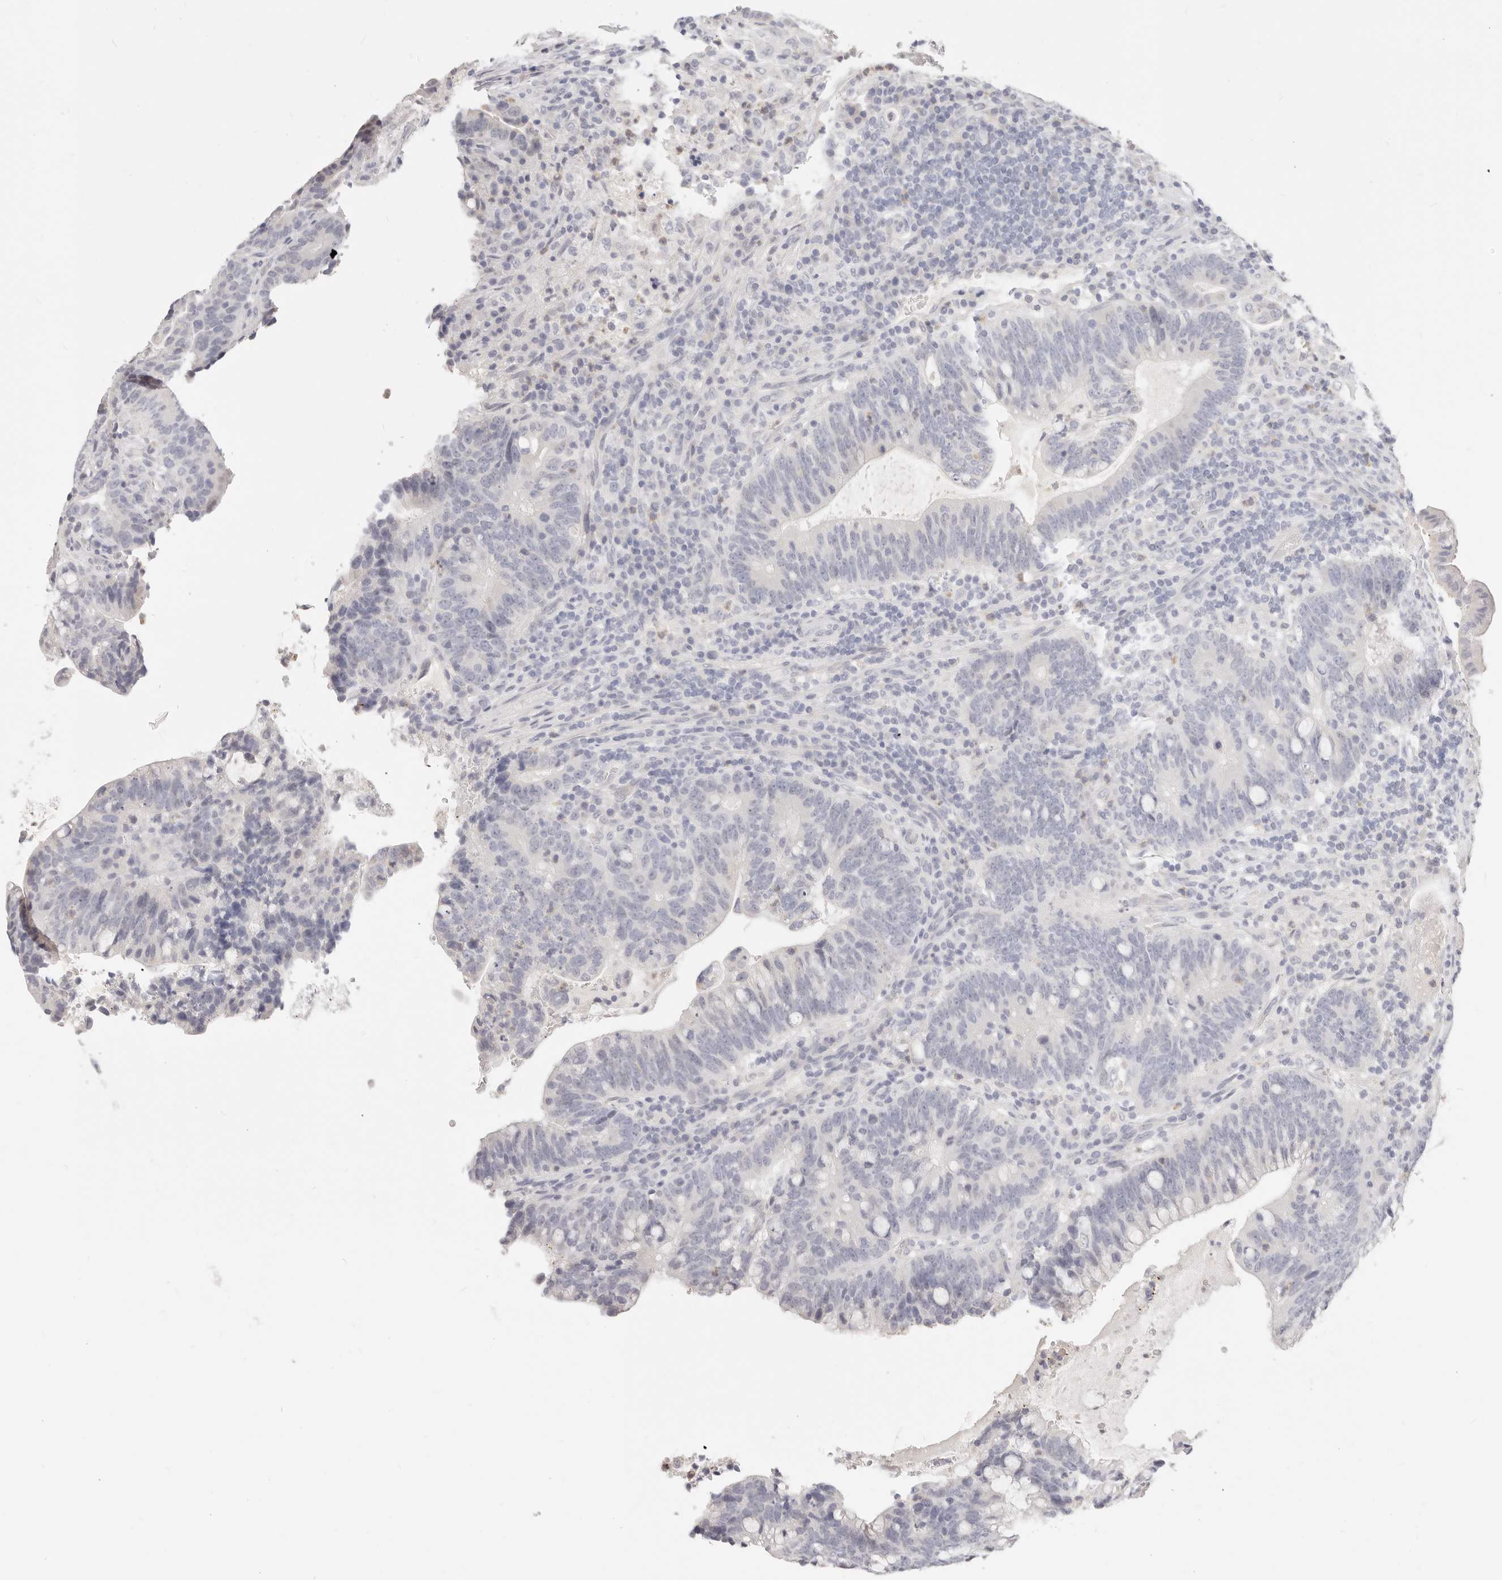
{"staining": {"intensity": "negative", "quantity": "none", "location": "none"}, "tissue": "colorectal cancer", "cell_type": "Tumor cells", "image_type": "cancer", "snomed": [{"axis": "morphology", "description": "Adenocarcinoma, NOS"}, {"axis": "topography", "description": "Colon"}], "caption": "This is an IHC photomicrograph of adenocarcinoma (colorectal). There is no positivity in tumor cells.", "gene": "ASCL1", "patient": {"sex": "female", "age": 66}}